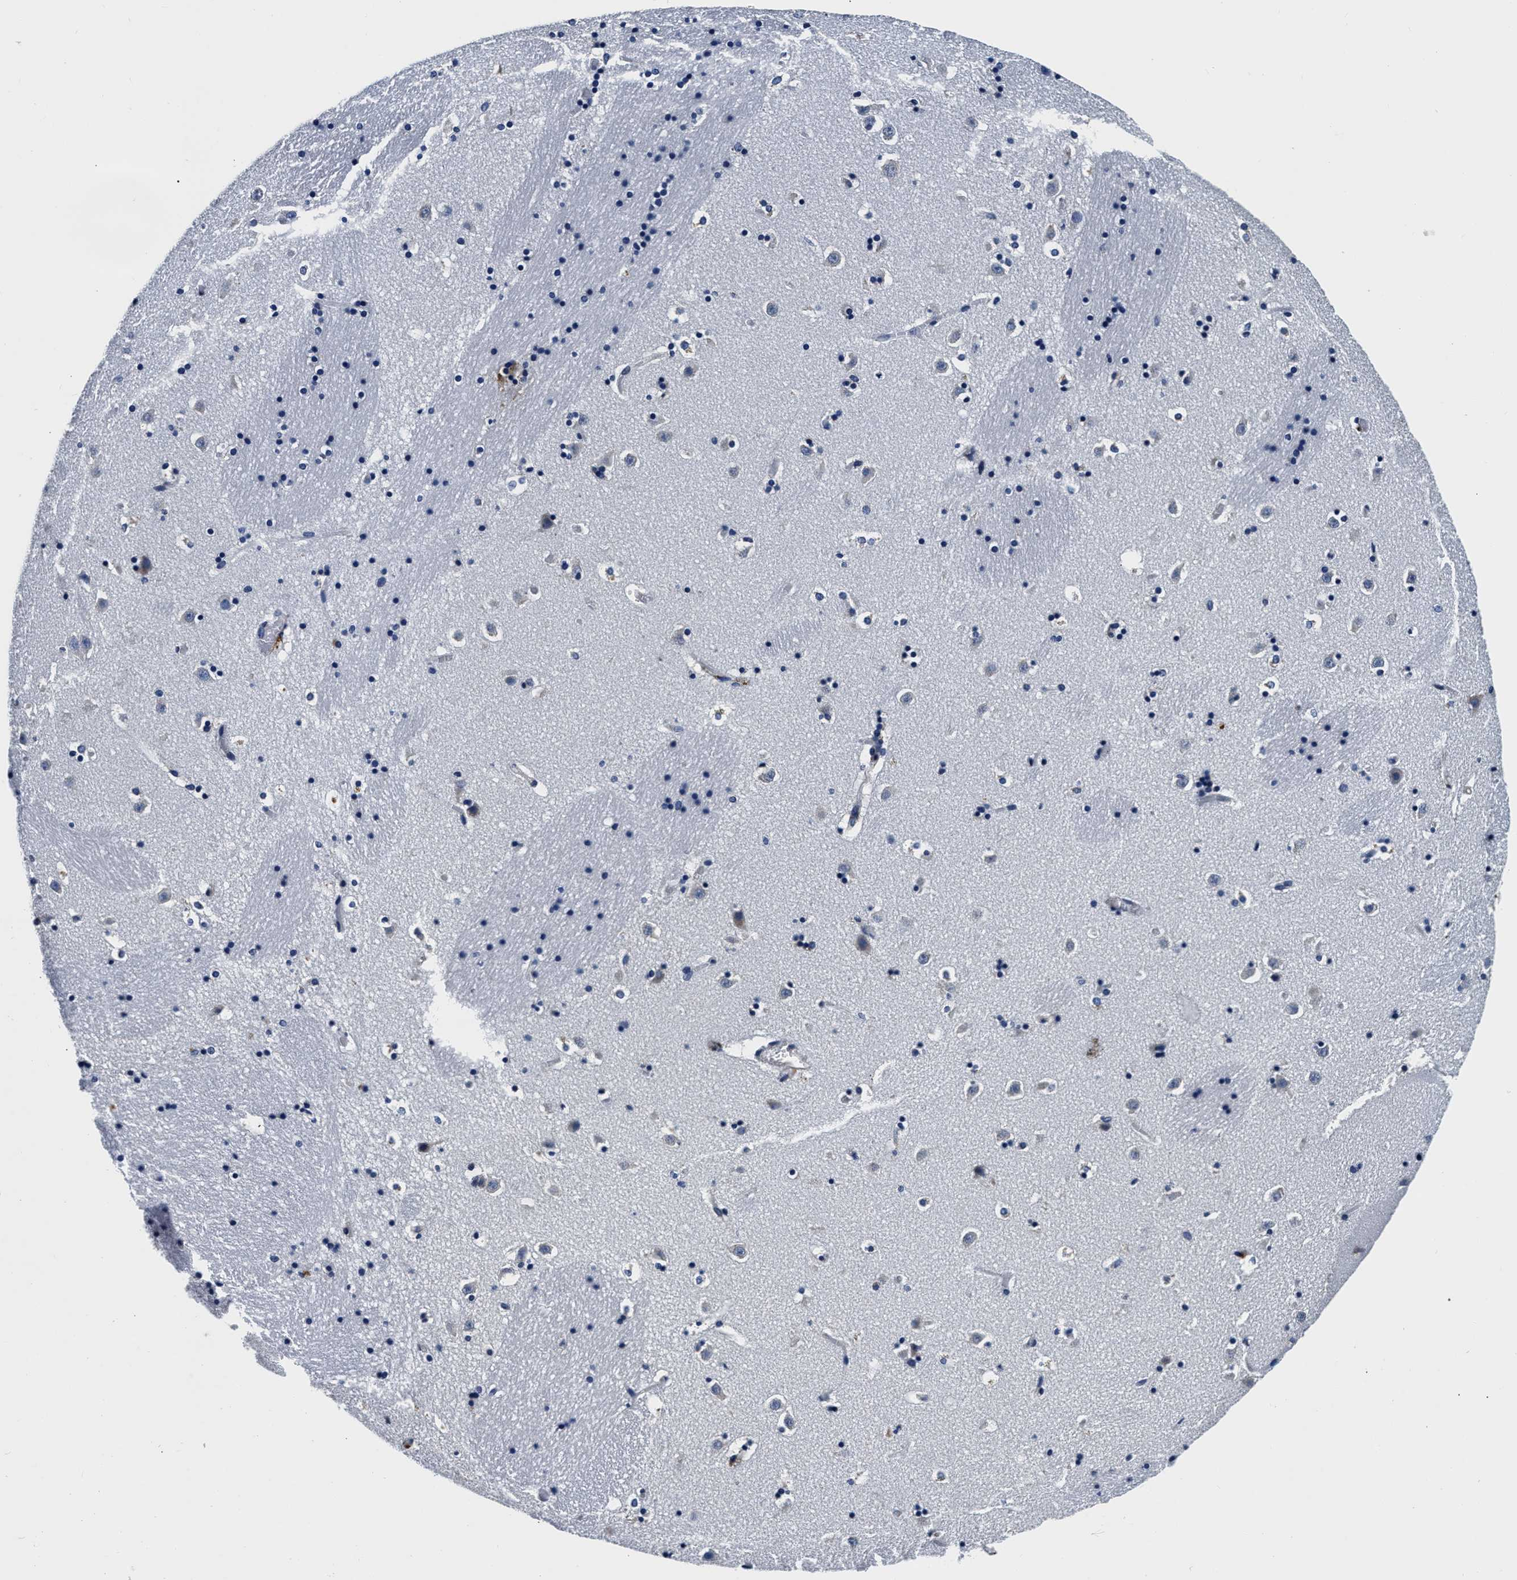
{"staining": {"intensity": "negative", "quantity": "none", "location": "none"}, "tissue": "caudate", "cell_type": "Glial cells", "image_type": "normal", "snomed": [{"axis": "morphology", "description": "Normal tissue, NOS"}, {"axis": "topography", "description": "Lateral ventricle wall"}], "caption": "IHC of normal caudate exhibits no positivity in glial cells. (DAB (3,3'-diaminobenzidine) IHC visualized using brightfield microscopy, high magnification).", "gene": "GRN", "patient": {"sex": "male", "age": 45}}